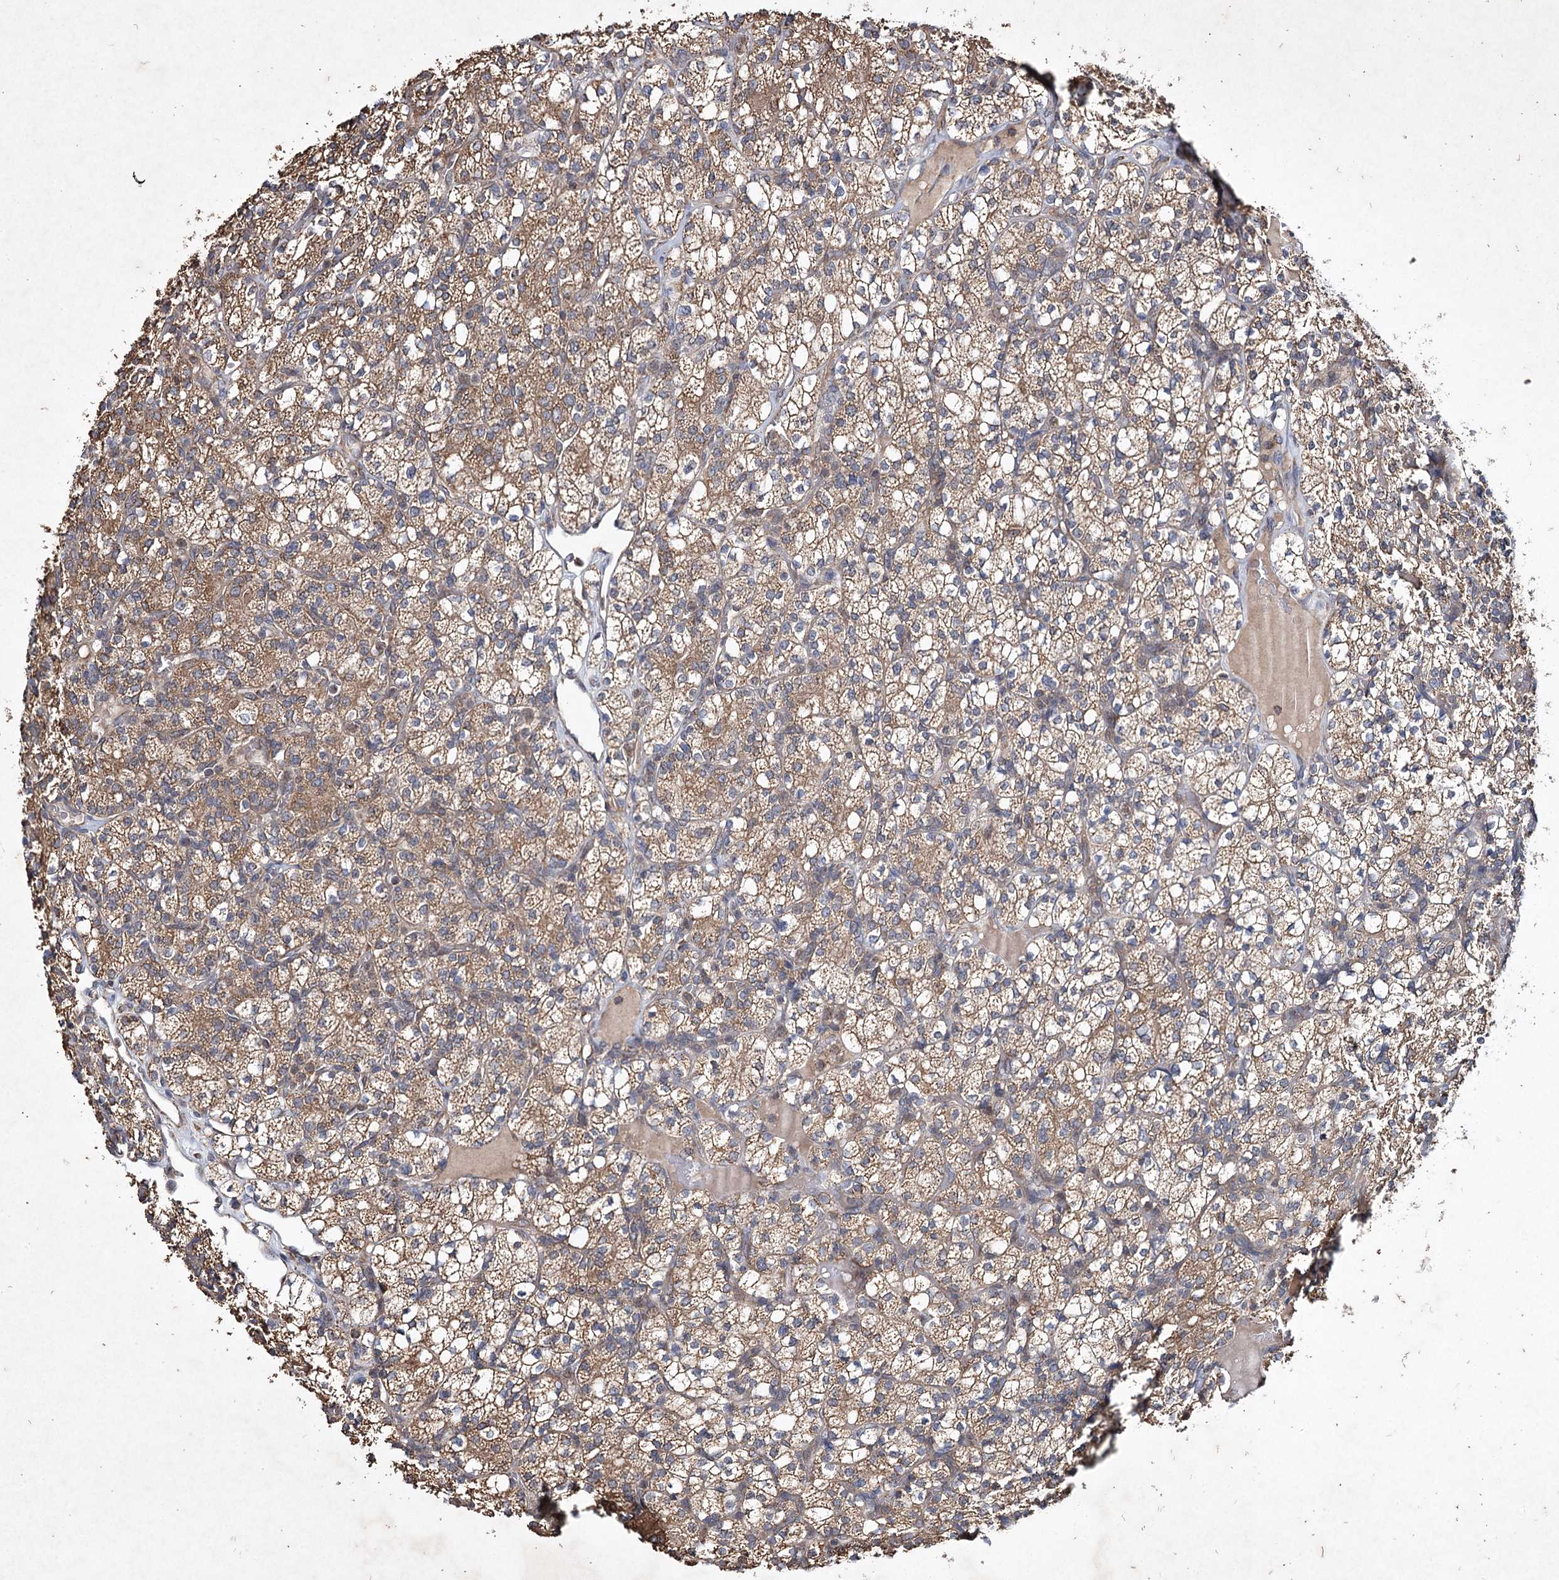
{"staining": {"intensity": "moderate", "quantity": ">75%", "location": "cytoplasmic/membranous"}, "tissue": "renal cancer", "cell_type": "Tumor cells", "image_type": "cancer", "snomed": [{"axis": "morphology", "description": "Adenocarcinoma, NOS"}, {"axis": "topography", "description": "Kidney"}], "caption": "Renal adenocarcinoma tissue demonstrates moderate cytoplasmic/membranous staining in about >75% of tumor cells", "gene": "PIK3CB", "patient": {"sex": "male", "age": 77}}